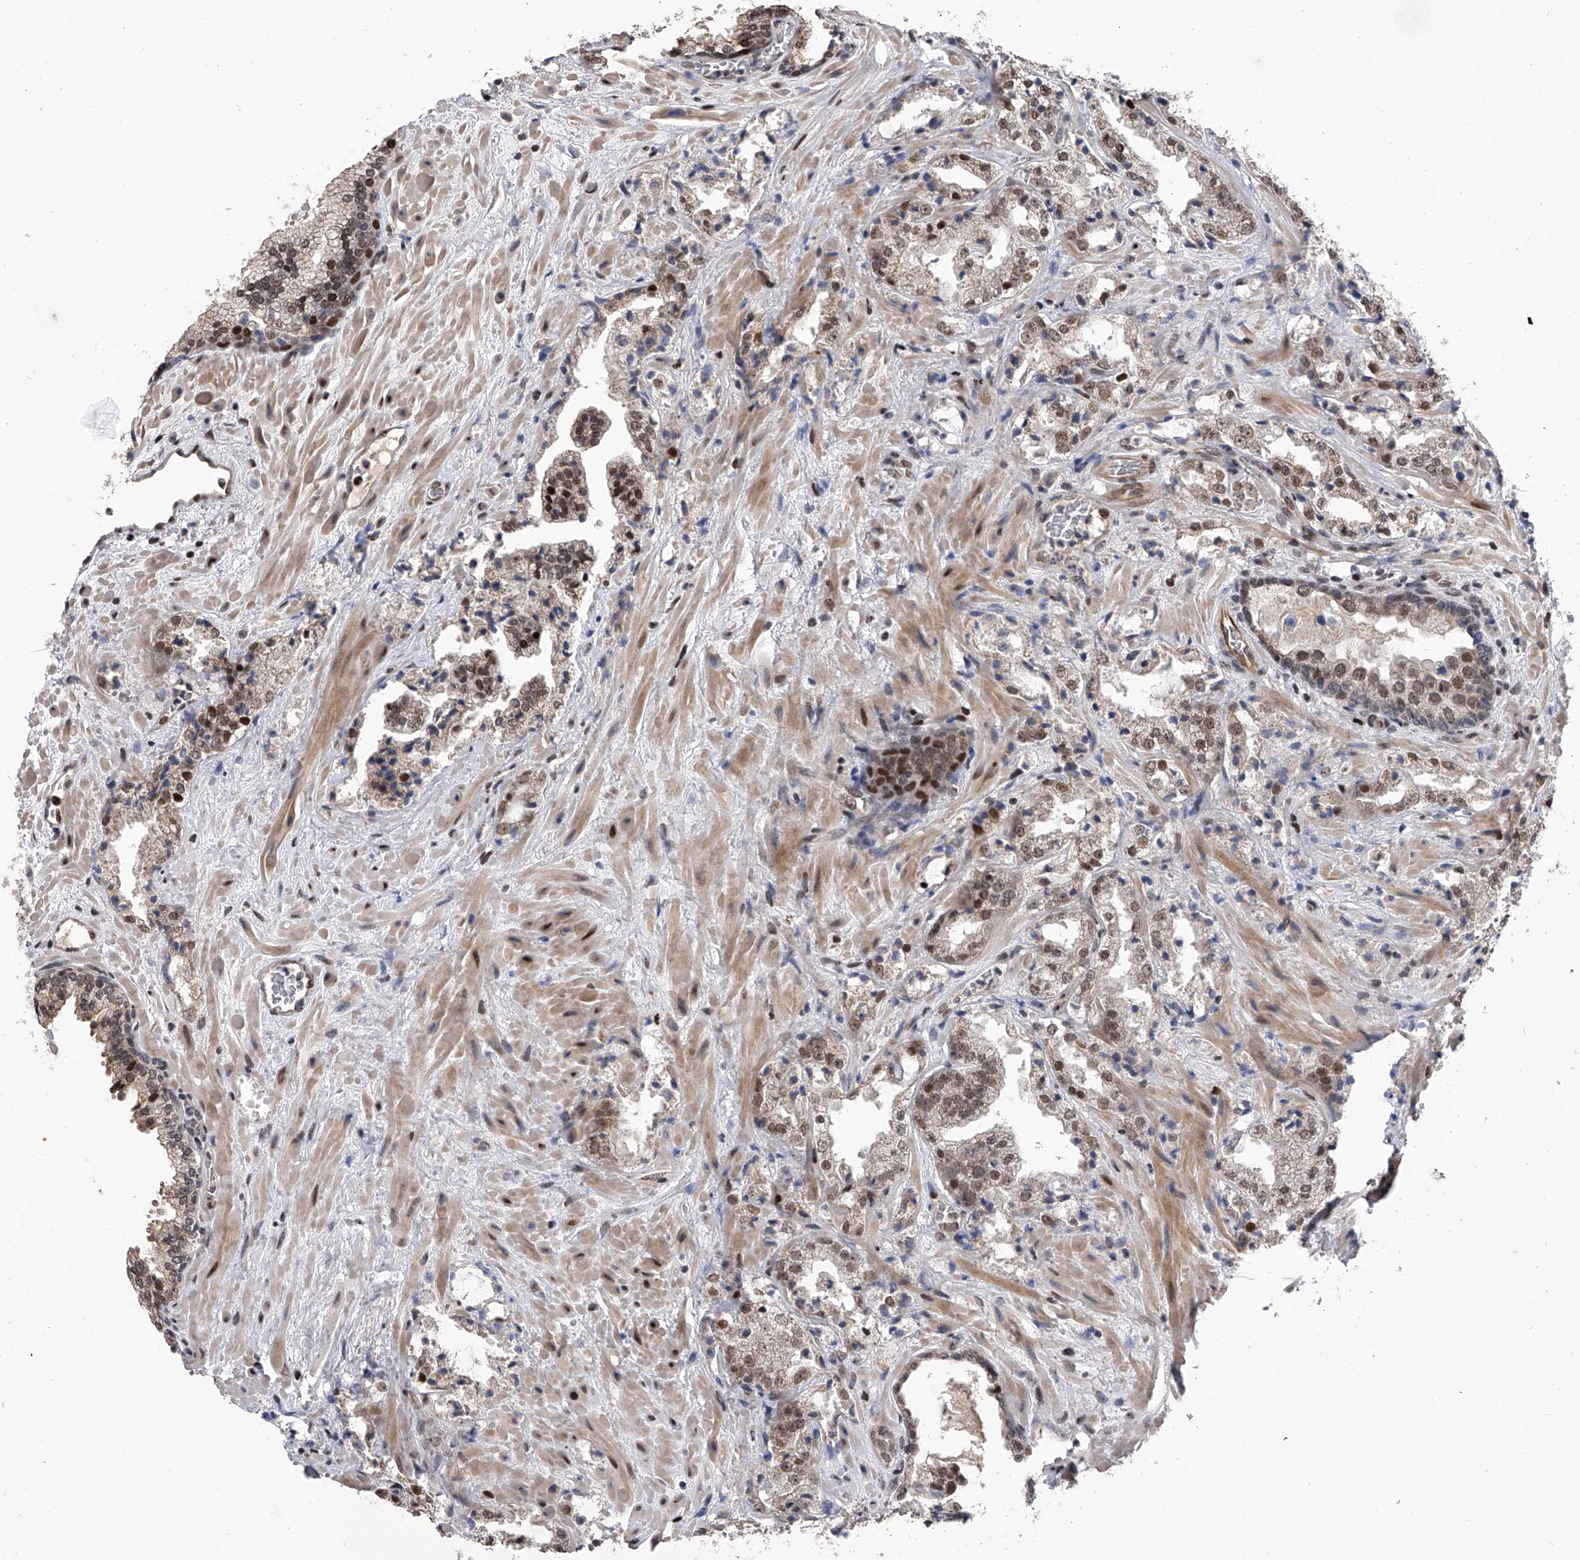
{"staining": {"intensity": "moderate", "quantity": ">75%", "location": "nuclear"}, "tissue": "prostate cancer", "cell_type": "Tumor cells", "image_type": "cancer", "snomed": [{"axis": "morphology", "description": "Adenocarcinoma, High grade"}, {"axis": "topography", "description": "Prostate"}], "caption": "A brown stain highlights moderate nuclear positivity of a protein in human high-grade adenocarcinoma (prostate) tumor cells.", "gene": "ZNF426", "patient": {"sex": "male", "age": 64}}